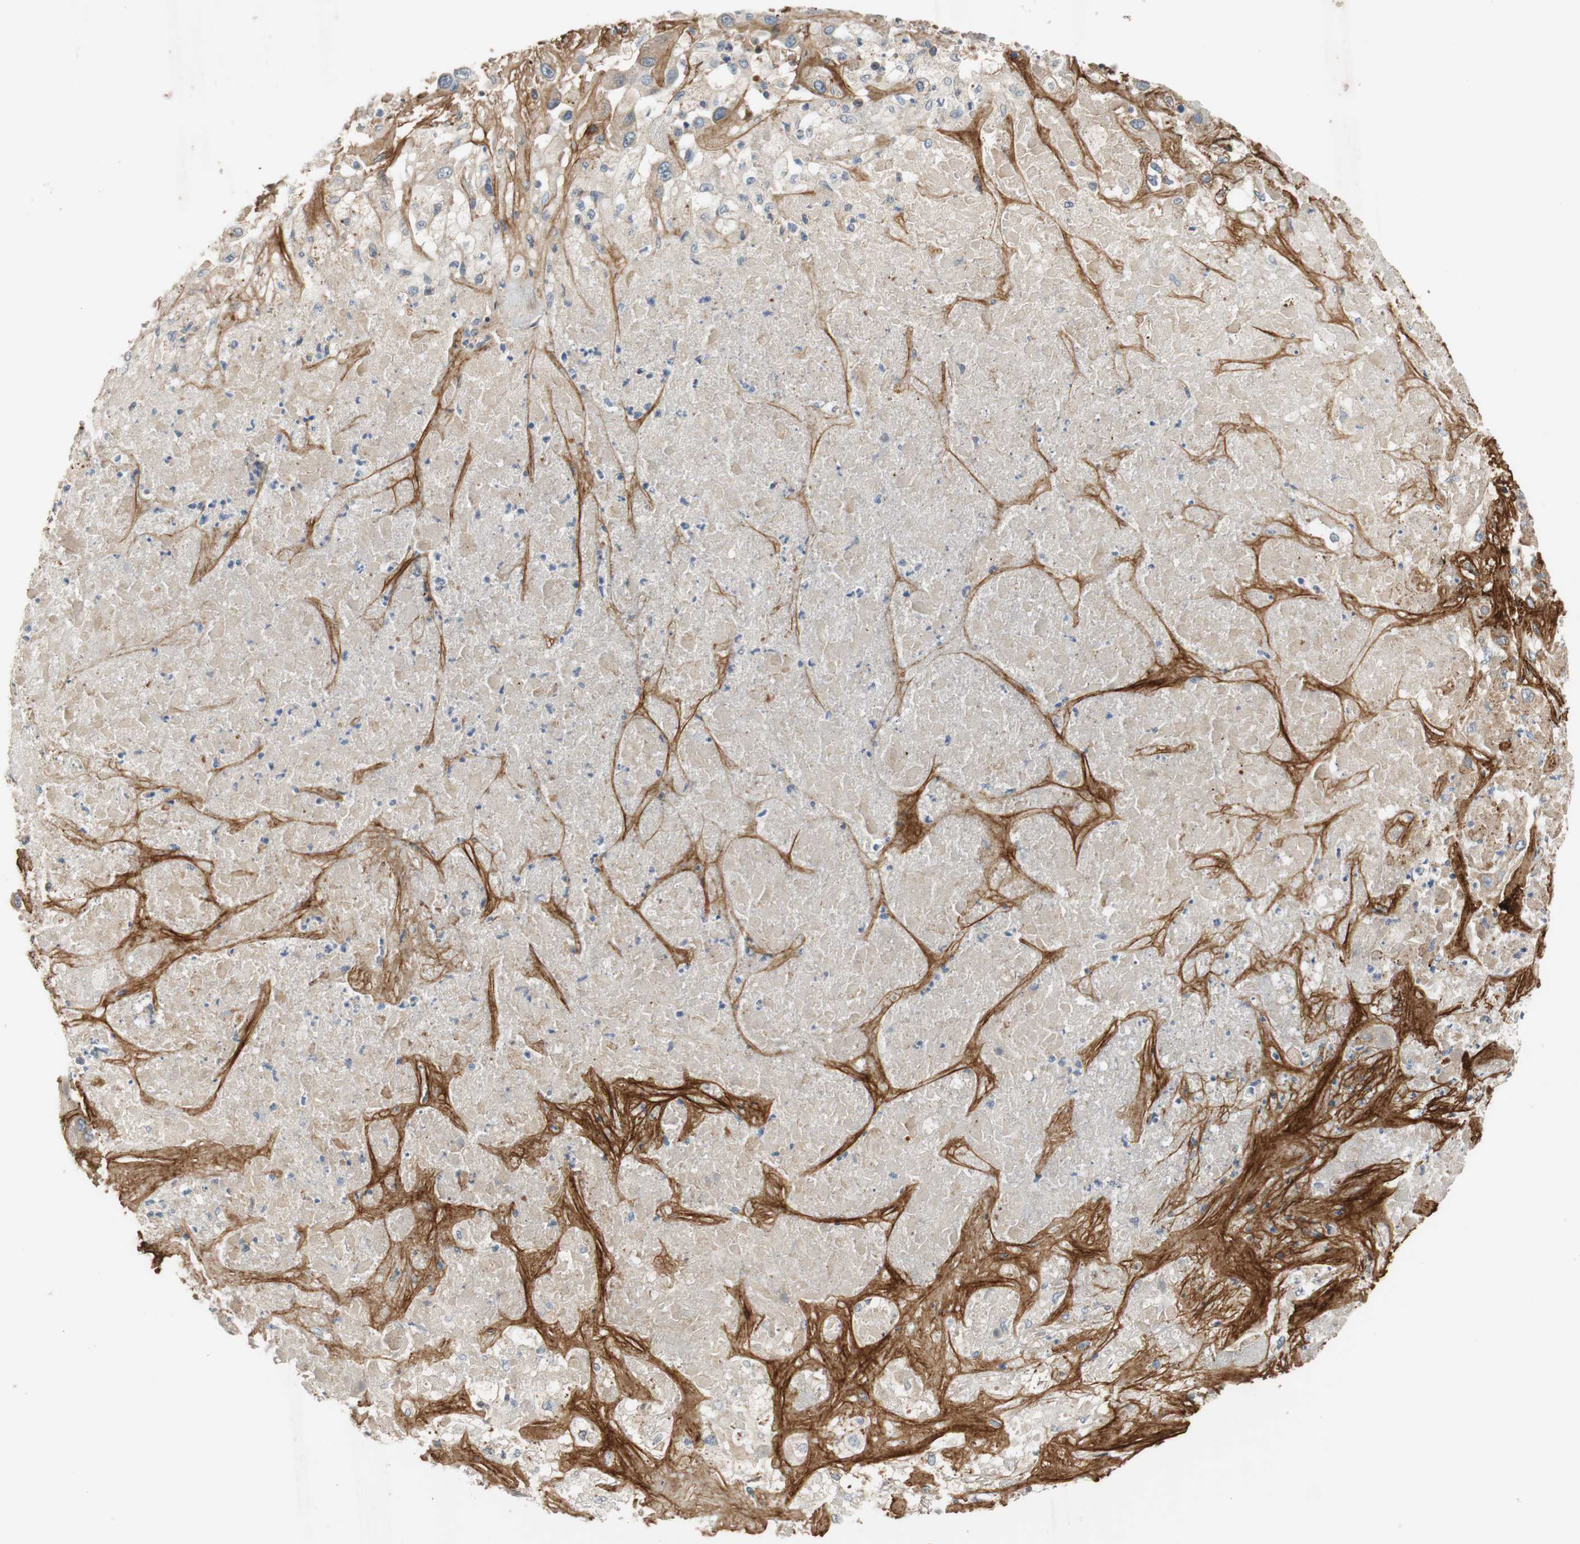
{"staining": {"intensity": "weak", "quantity": "25%-75%", "location": "cytoplasmic/membranous"}, "tissue": "liver cancer", "cell_type": "Tumor cells", "image_type": "cancer", "snomed": [{"axis": "morphology", "description": "Cholangiocarcinoma"}, {"axis": "topography", "description": "Liver"}], "caption": "Immunohistochemical staining of human cholangiocarcinoma (liver) shows weak cytoplasmic/membranous protein positivity in about 25%-75% of tumor cells.", "gene": "COL12A1", "patient": {"sex": "female", "age": 52}}